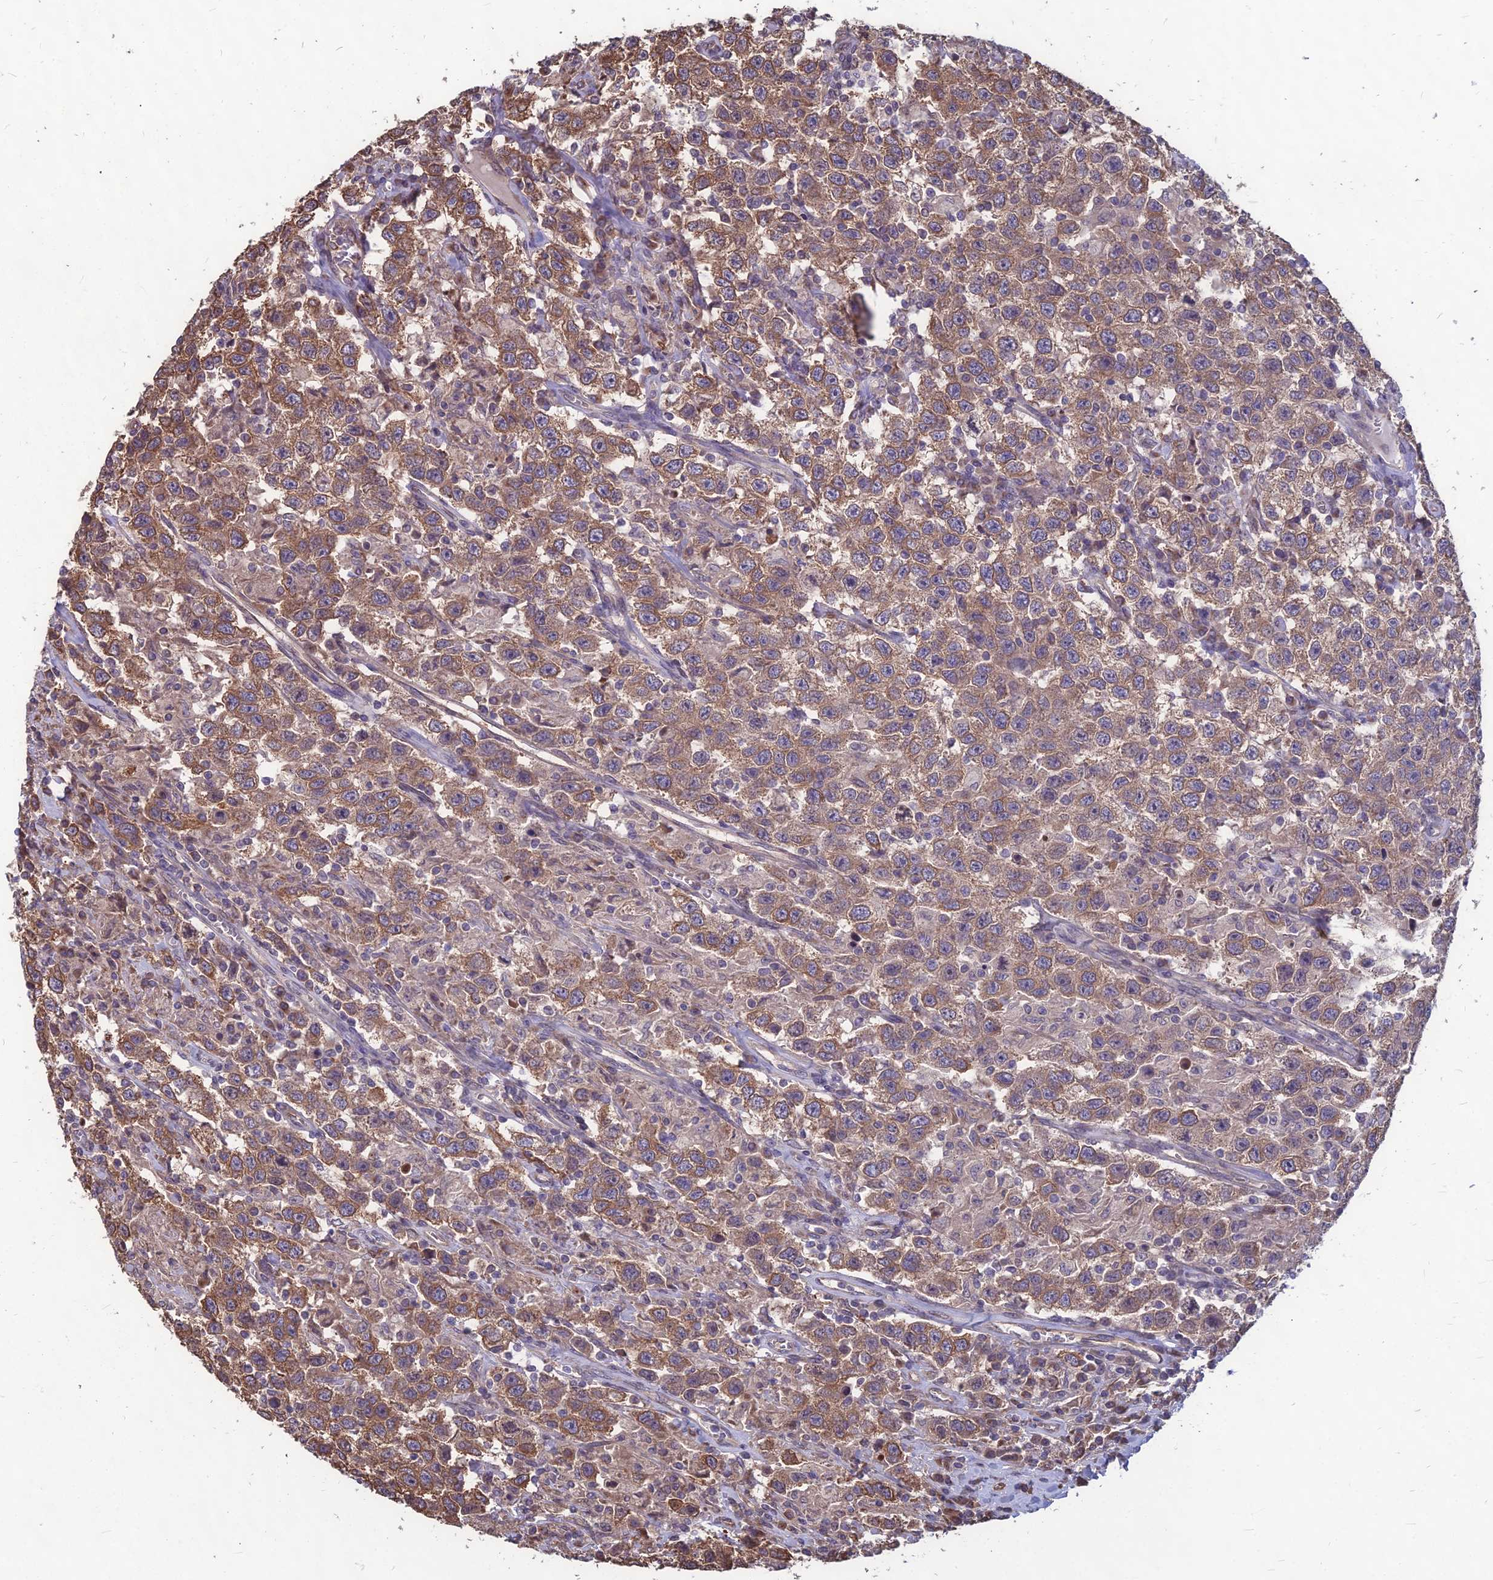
{"staining": {"intensity": "moderate", "quantity": ">75%", "location": "cytoplasmic/membranous"}, "tissue": "testis cancer", "cell_type": "Tumor cells", "image_type": "cancer", "snomed": [{"axis": "morphology", "description": "Seminoma, NOS"}, {"axis": "topography", "description": "Testis"}], "caption": "Immunohistochemistry (IHC) of testis cancer (seminoma) displays medium levels of moderate cytoplasmic/membranous positivity in approximately >75% of tumor cells.", "gene": "LSM6", "patient": {"sex": "male", "age": 41}}